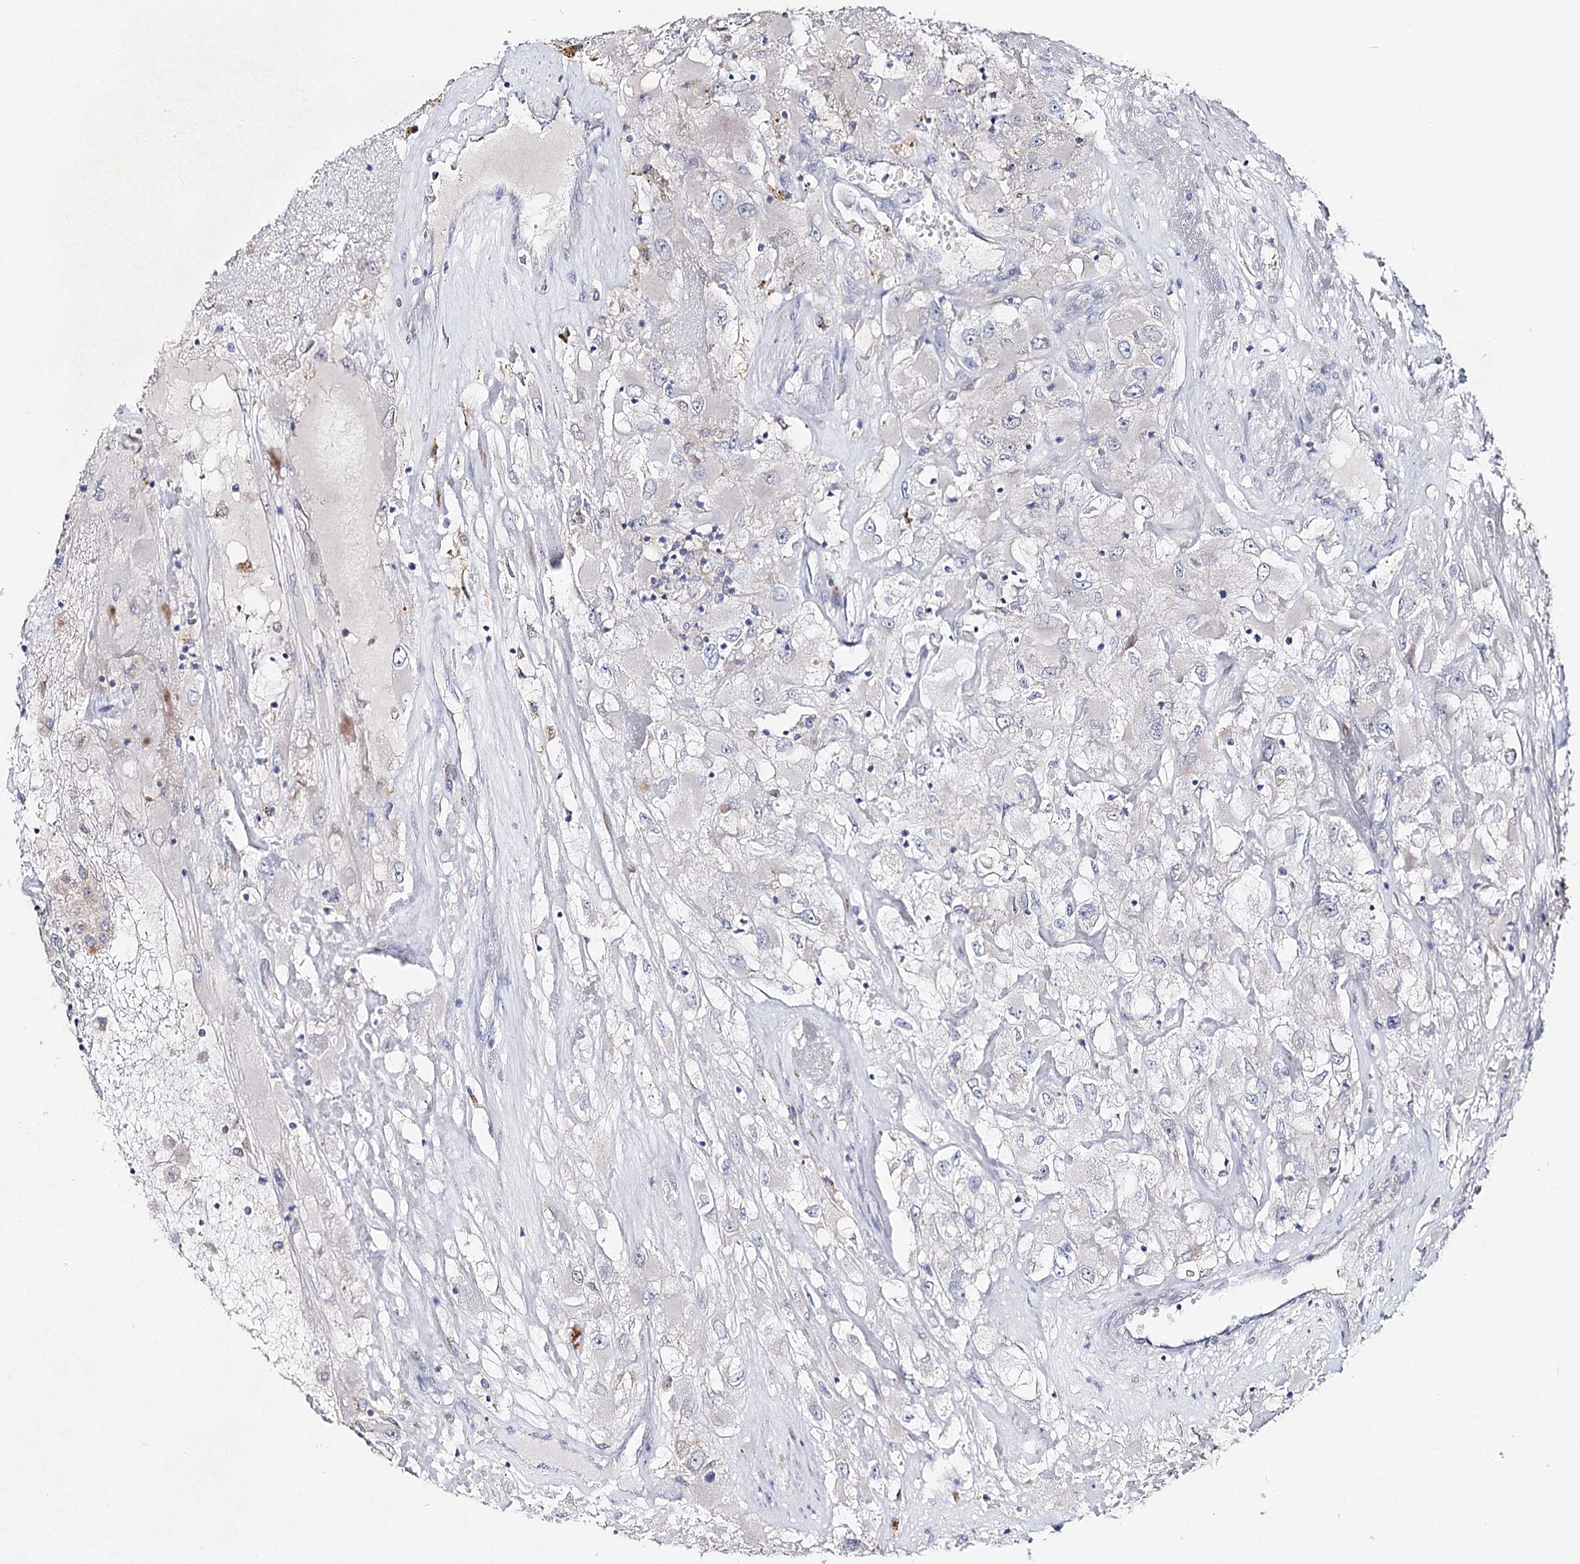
{"staining": {"intensity": "negative", "quantity": "none", "location": "none"}, "tissue": "renal cancer", "cell_type": "Tumor cells", "image_type": "cancer", "snomed": [{"axis": "morphology", "description": "Adenocarcinoma, NOS"}, {"axis": "topography", "description": "Kidney"}], "caption": "Image shows no significant protein positivity in tumor cells of adenocarcinoma (renal).", "gene": "IL1RAP", "patient": {"sex": "female", "age": 52}}